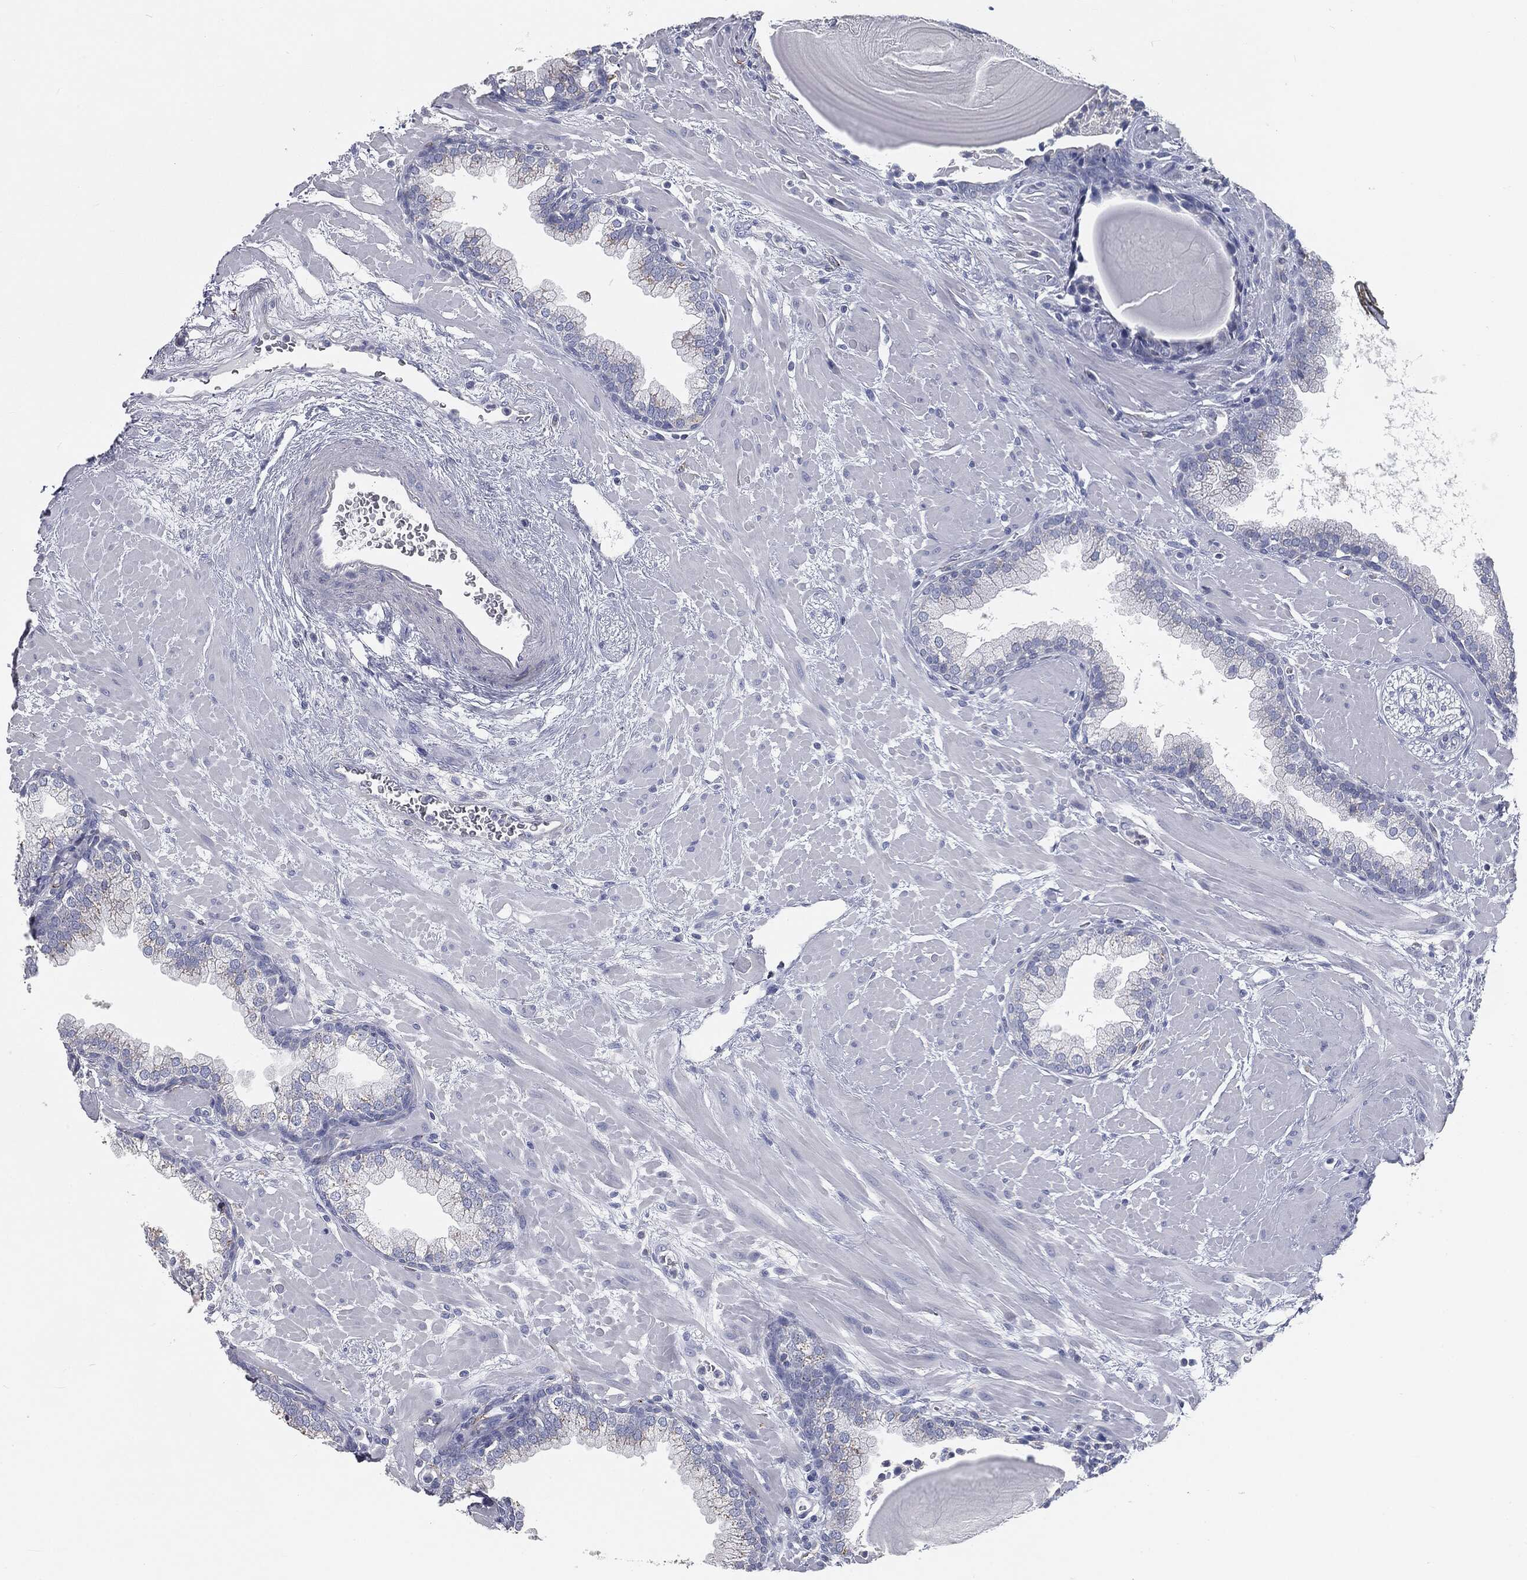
{"staining": {"intensity": "moderate", "quantity": "25%-75%", "location": "cytoplasmic/membranous"}, "tissue": "prostate", "cell_type": "Glandular cells", "image_type": "normal", "snomed": [{"axis": "morphology", "description": "Normal tissue, NOS"}, {"axis": "topography", "description": "Prostate"}], "caption": "A micrograph showing moderate cytoplasmic/membranous expression in approximately 25%-75% of glandular cells in normal prostate, as visualized by brown immunohistochemical staining.", "gene": "CAV3", "patient": {"sex": "male", "age": 63}}